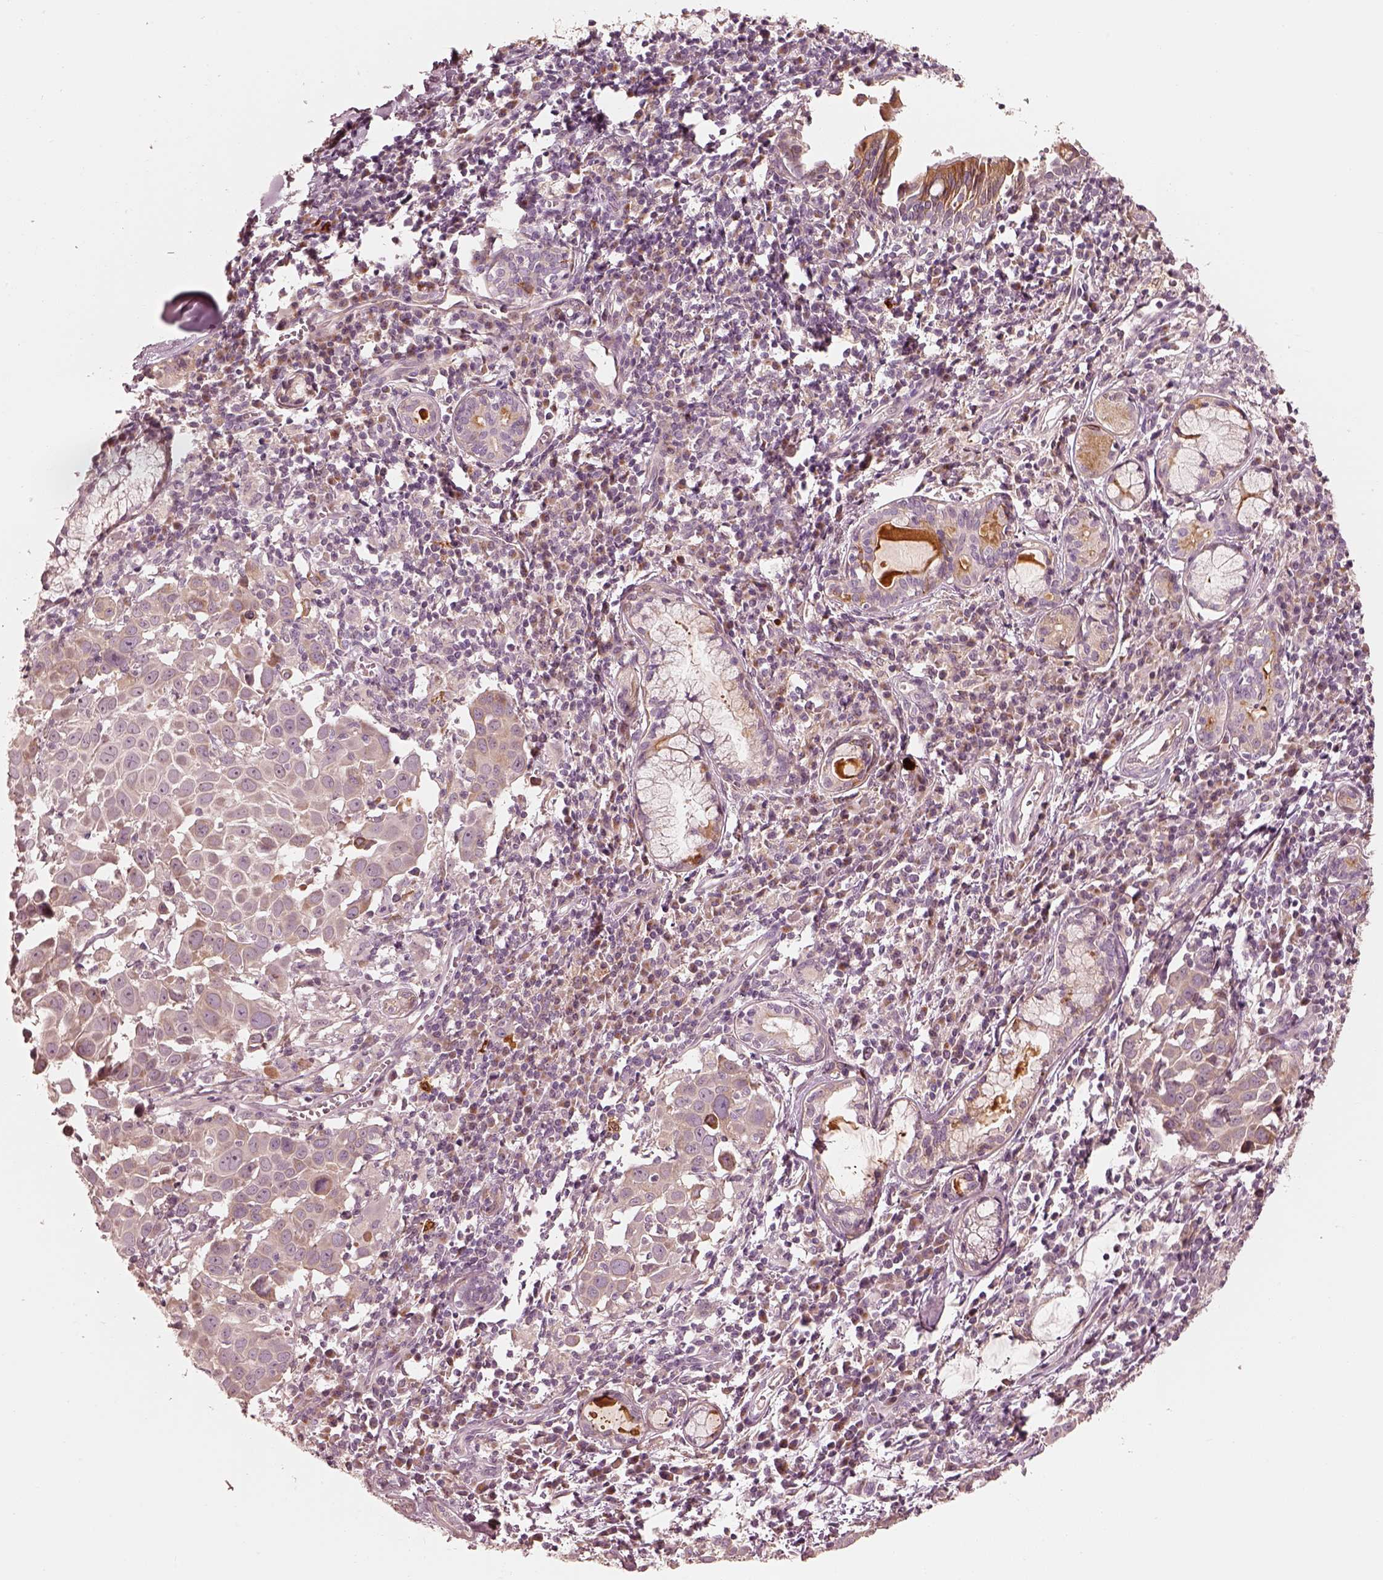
{"staining": {"intensity": "moderate", "quantity": "<25%", "location": "cytoplasmic/membranous"}, "tissue": "lung cancer", "cell_type": "Tumor cells", "image_type": "cancer", "snomed": [{"axis": "morphology", "description": "Squamous cell carcinoma, NOS"}, {"axis": "topography", "description": "Lung"}], "caption": "Immunohistochemistry (IHC) photomicrograph of lung cancer stained for a protein (brown), which demonstrates low levels of moderate cytoplasmic/membranous positivity in about <25% of tumor cells.", "gene": "WLS", "patient": {"sex": "male", "age": 57}}